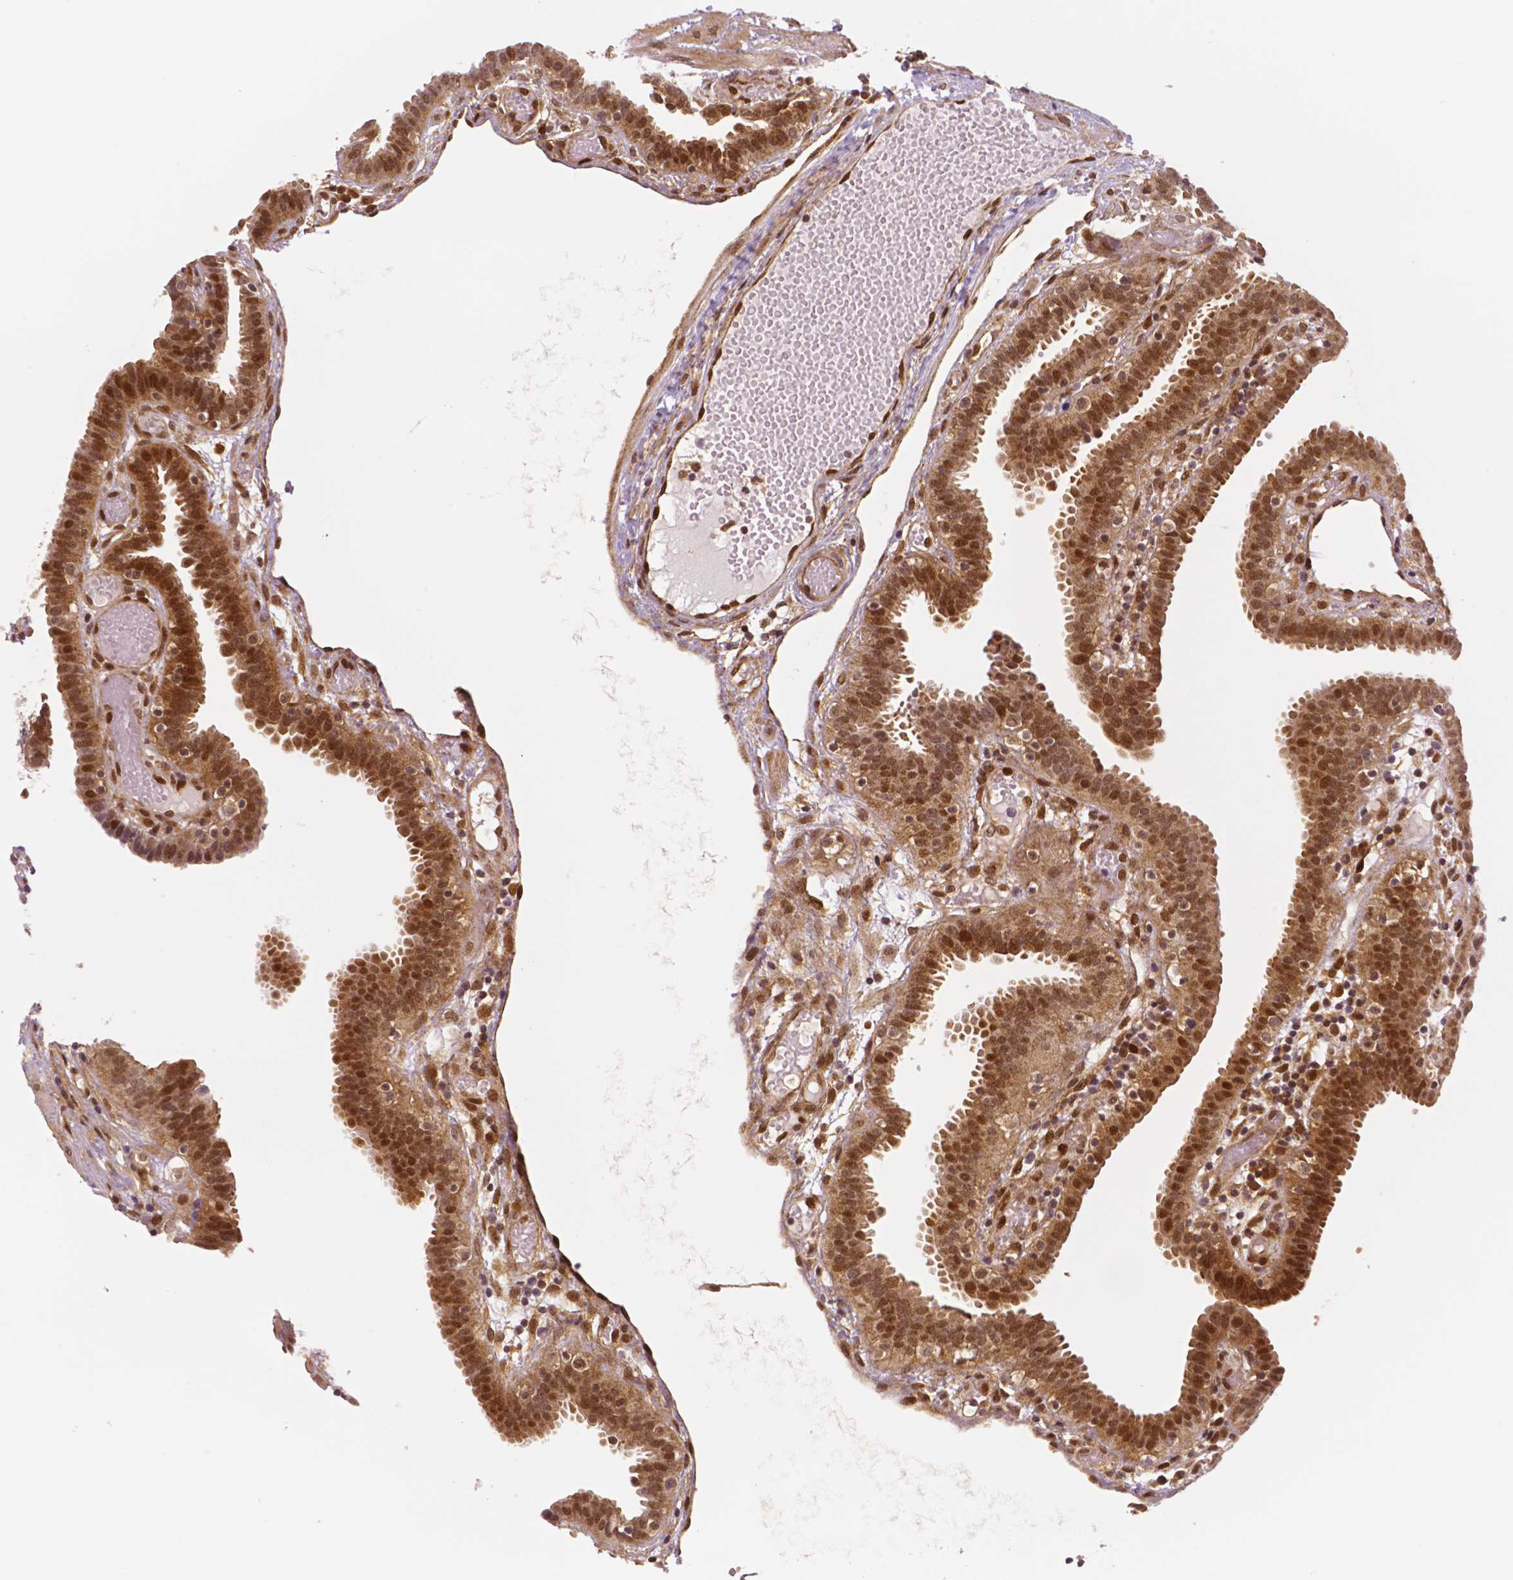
{"staining": {"intensity": "moderate", "quantity": ">75%", "location": "cytoplasmic/membranous,nuclear"}, "tissue": "fallopian tube", "cell_type": "Glandular cells", "image_type": "normal", "snomed": [{"axis": "morphology", "description": "Normal tissue, NOS"}, {"axis": "topography", "description": "Fallopian tube"}], "caption": "Immunohistochemical staining of unremarkable fallopian tube demonstrates >75% levels of moderate cytoplasmic/membranous,nuclear protein staining in about >75% of glandular cells.", "gene": "STAT3", "patient": {"sex": "female", "age": 37}}